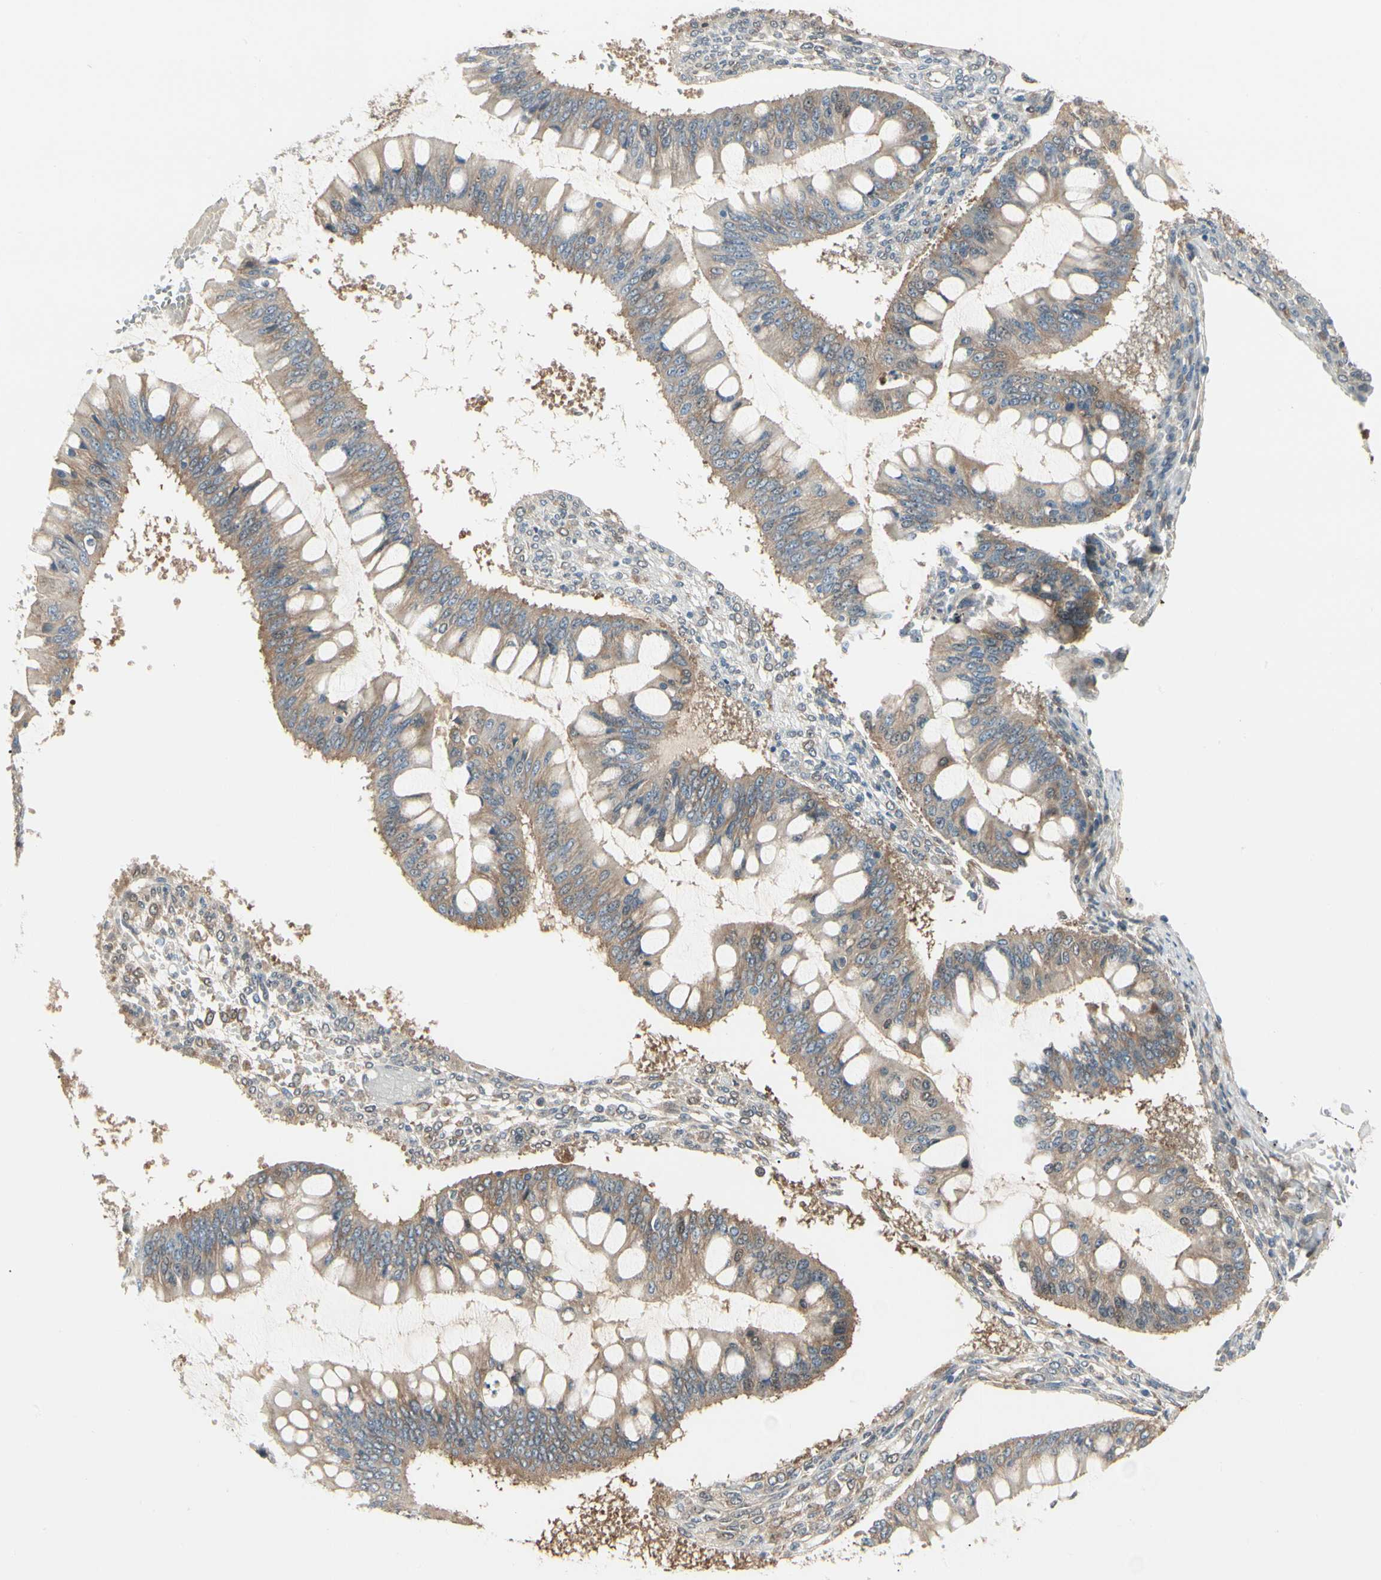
{"staining": {"intensity": "moderate", "quantity": ">75%", "location": "cytoplasmic/membranous"}, "tissue": "ovarian cancer", "cell_type": "Tumor cells", "image_type": "cancer", "snomed": [{"axis": "morphology", "description": "Cystadenocarcinoma, mucinous, NOS"}, {"axis": "topography", "description": "Ovary"}], "caption": "Immunohistochemical staining of mucinous cystadenocarcinoma (ovarian) shows medium levels of moderate cytoplasmic/membranous protein staining in approximately >75% of tumor cells.", "gene": "NME1-NME2", "patient": {"sex": "female", "age": 73}}